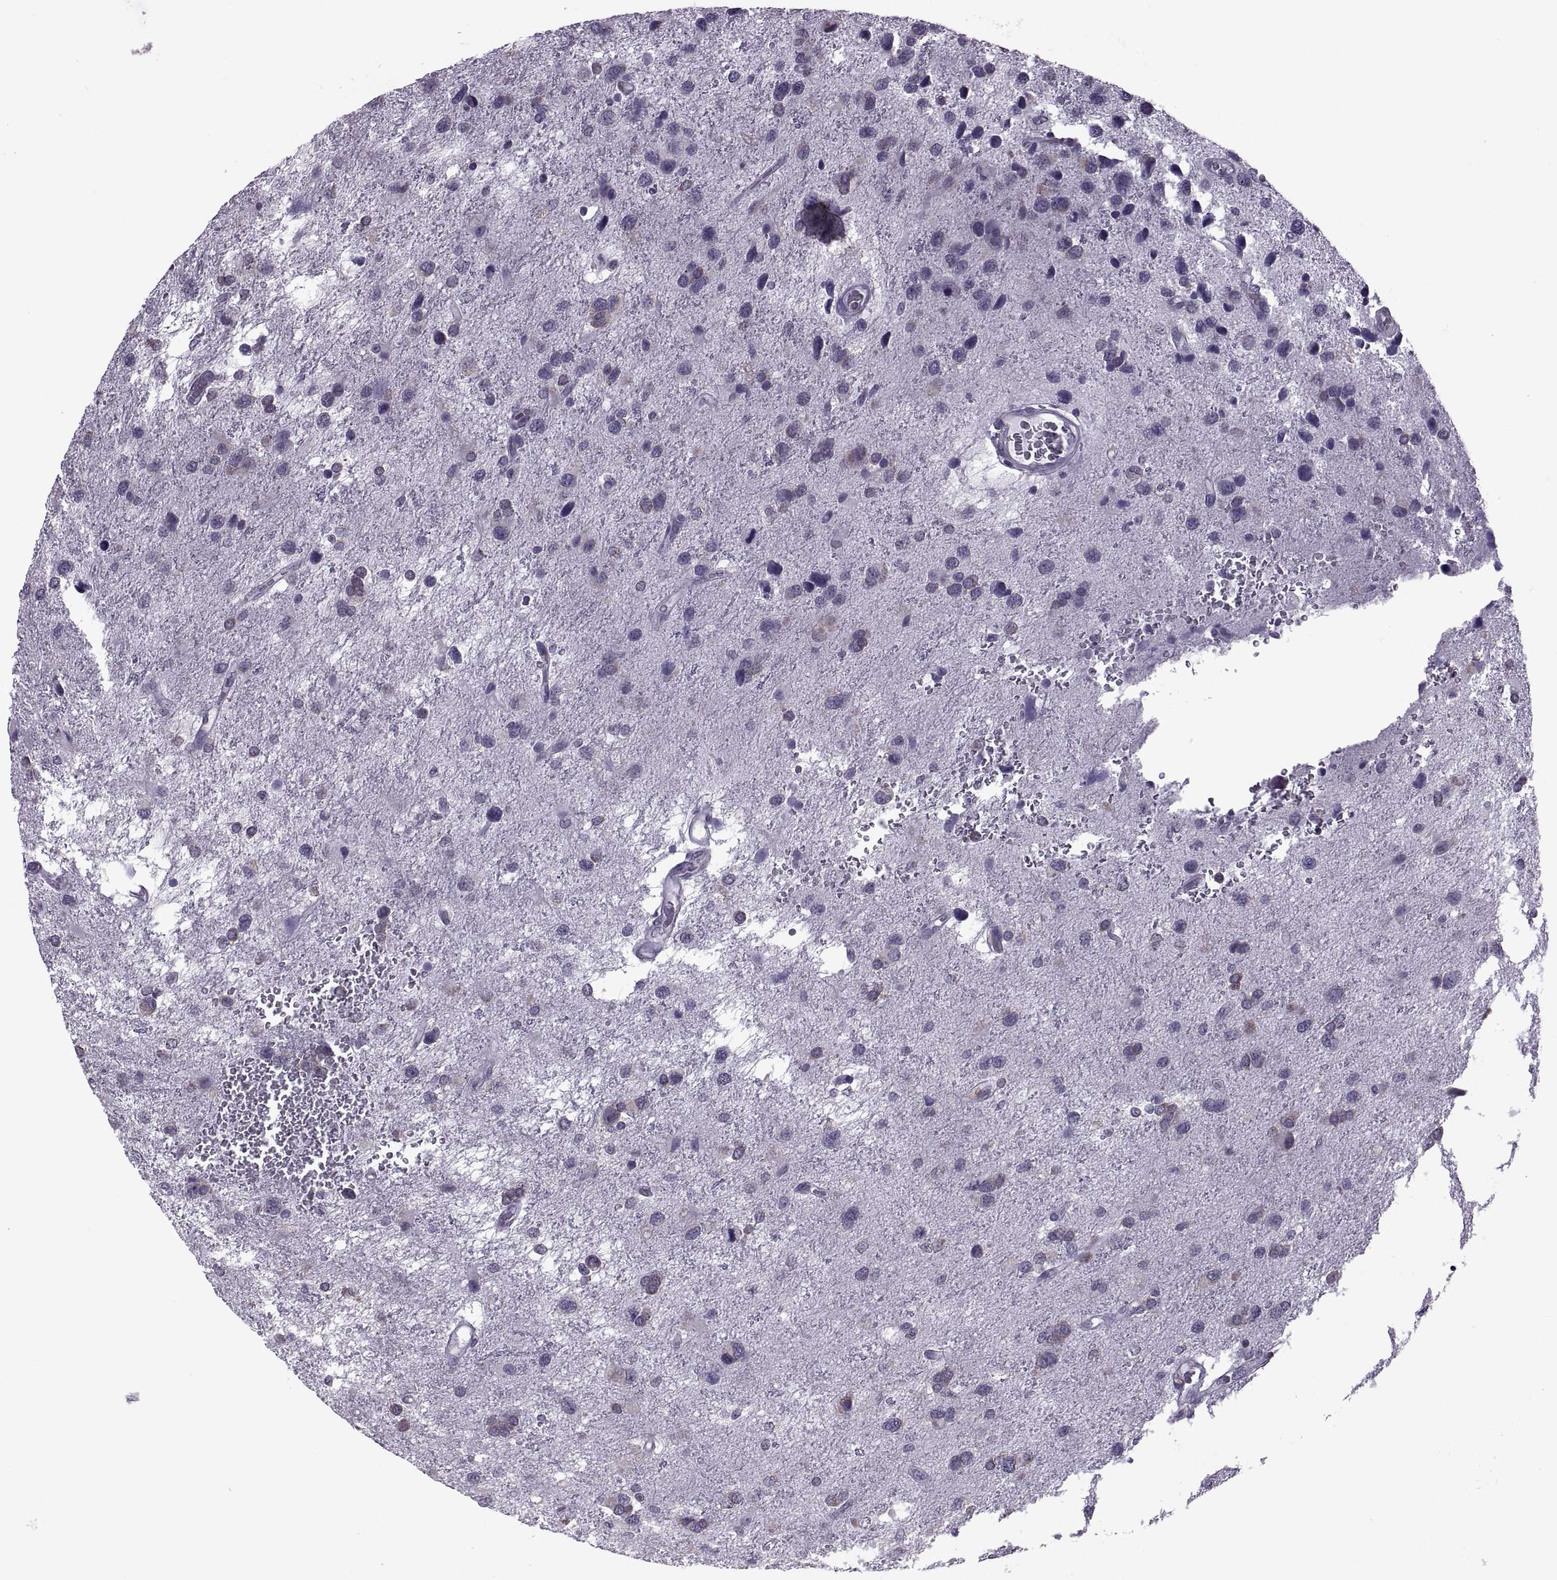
{"staining": {"intensity": "negative", "quantity": "none", "location": "none"}, "tissue": "glioma", "cell_type": "Tumor cells", "image_type": "cancer", "snomed": [{"axis": "morphology", "description": "Glioma, malignant, NOS"}, {"axis": "morphology", "description": "Glioma, malignant, High grade"}, {"axis": "topography", "description": "Brain"}], "caption": "High magnification brightfield microscopy of glioma stained with DAB (3,3'-diaminobenzidine) (brown) and counterstained with hematoxylin (blue): tumor cells show no significant staining.", "gene": "PABPC1", "patient": {"sex": "female", "age": 71}}